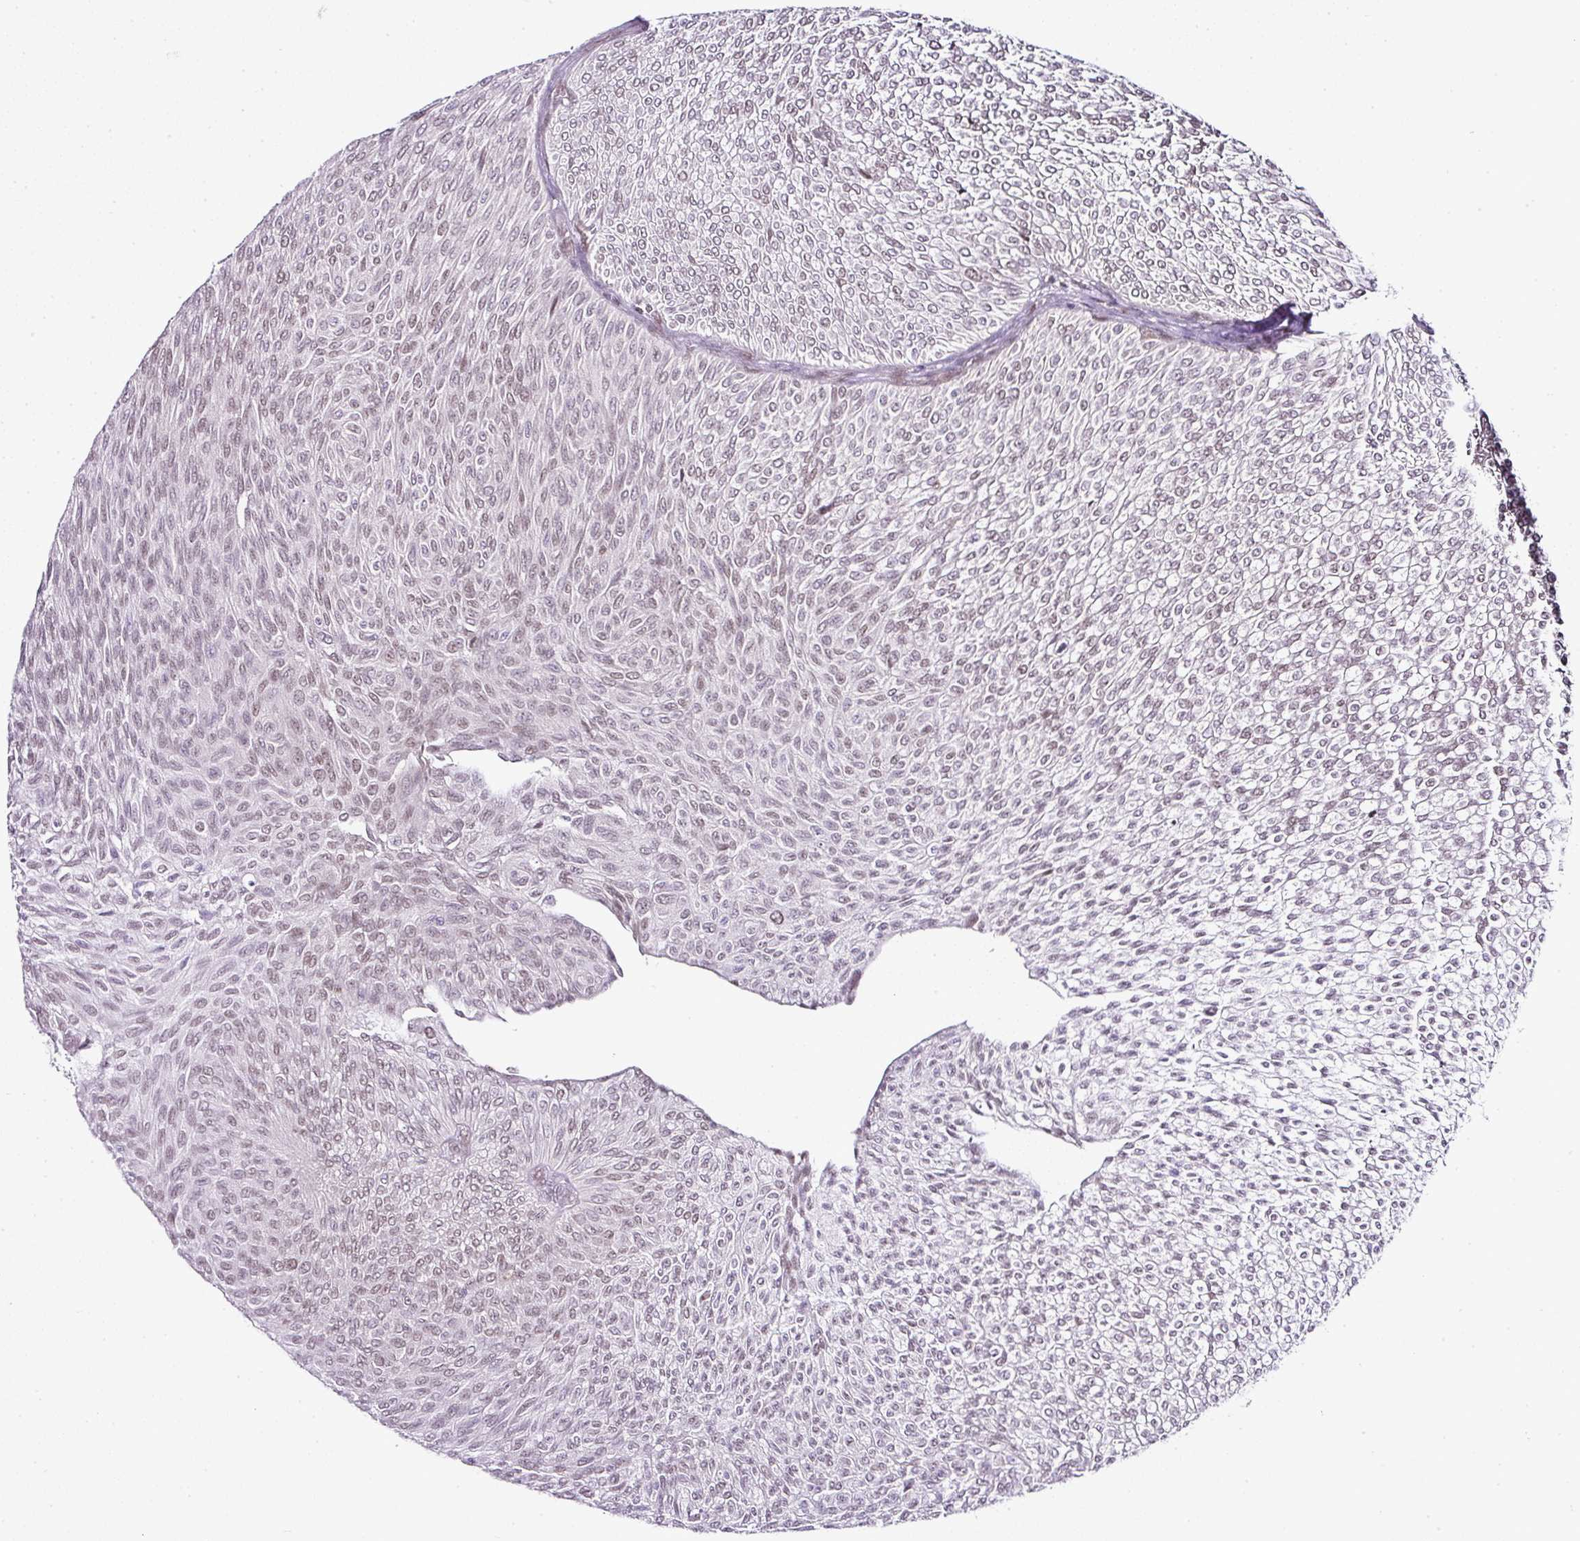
{"staining": {"intensity": "weak", "quantity": "25%-75%", "location": "nuclear"}, "tissue": "urothelial cancer", "cell_type": "Tumor cells", "image_type": "cancer", "snomed": [{"axis": "morphology", "description": "Urothelial carcinoma, Low grade"}, {"axis": "topography", "description": "Urinary bladder"}], "caption": "Weak nuclear staining for a protein is present in approximately 25%-75% of tumor cells of urothelial cancer using immunohistochemistry (IHC).", "gene": "FAM32A", "patient": {"sex": "male", "age": 91}}